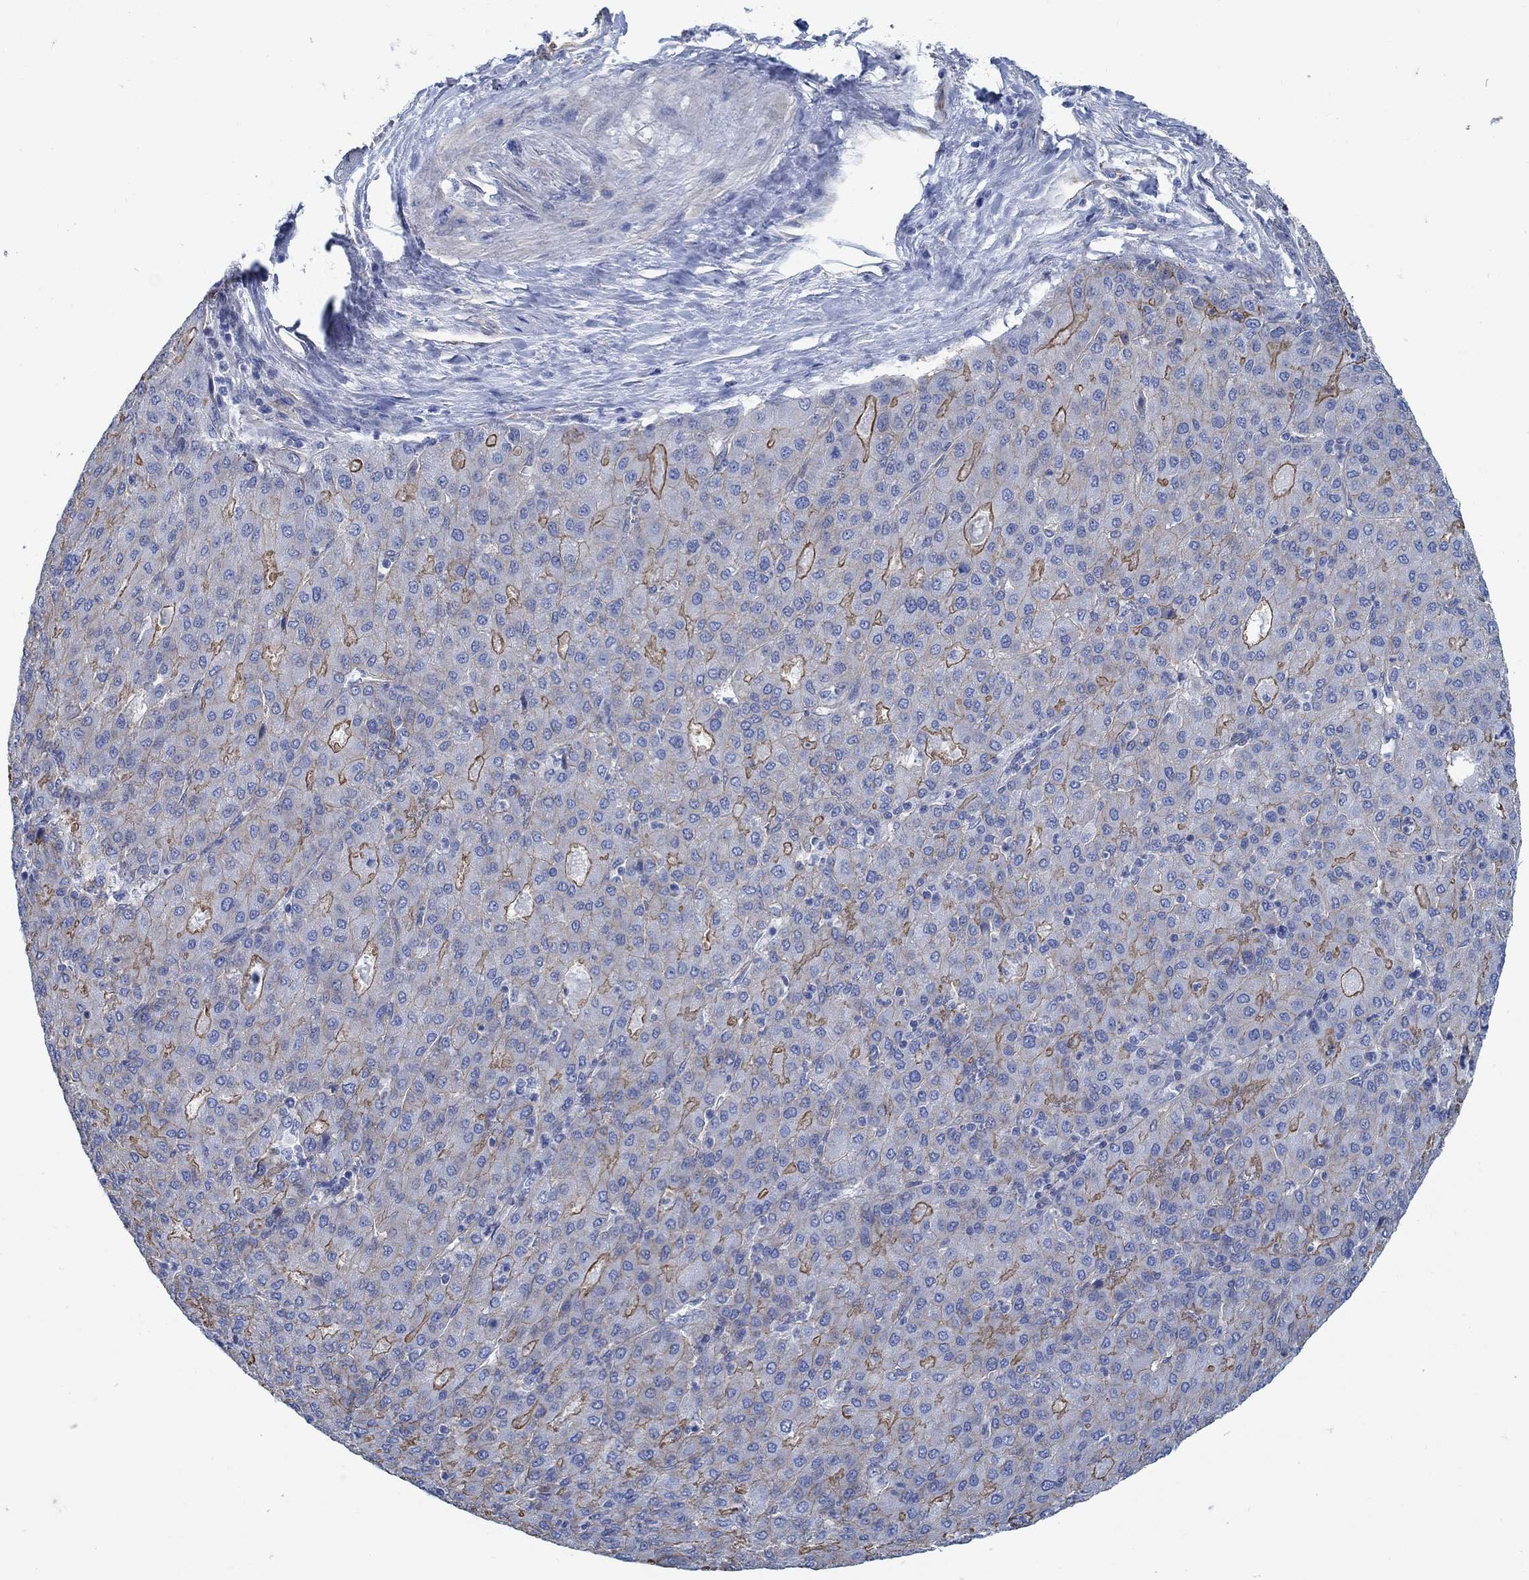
{"staining": {"intensity": "strong", "quantity": "25%-75%", "location": "cytoplasmic/membranous"}, "tissue": "liver cancer", "cell_type": "Tumor cells", "image_type": "cancer", "snomed": [{"axis": "morphology", "description": "Carcinoma, Hepatocellular, NOS"}, {"axis": "topography", "description": "Liver"}], "caption": "A high amount of strong cytoplasmic/membranous staining is present in about 25%-75% of tumor cells in liver cancer tissue.", "gene": "TMEM198", "patient": {"sex": "male", "age": 65}}